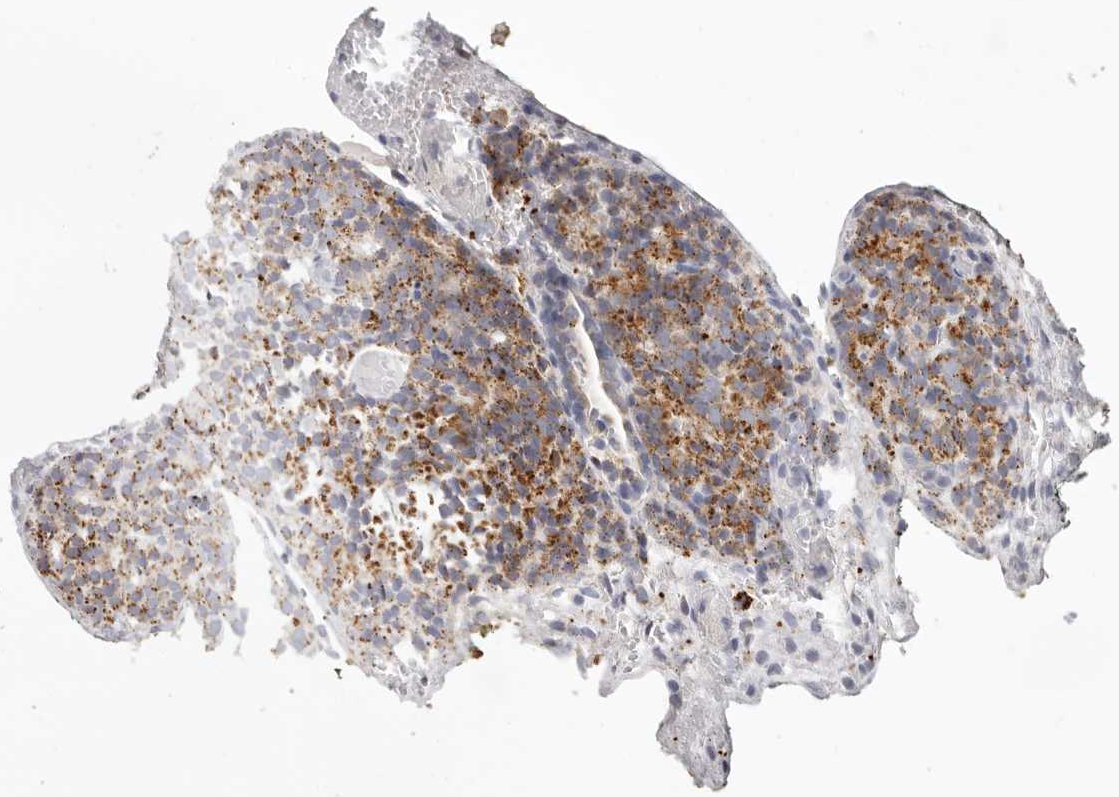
{"staining": {"intensity": "moderate", "quantity": "25%-75%", "location": "cytoplasmic/membranous"}, "tissue": "prostate cancer", "cell_type": "Tumor cells", "image_type": "cancer", "snomed": [{"axis": "morphology", "description": "Adenocarcinoma, High grade"}, {"axis": "topography", "description": "Prostate"}], "caption": "IHC (DAB) staining of prostate cancer (adenocarcinoma (high-grade)) reveals moderate cytoplasmic/membranous protein expression in approximately 25%-75% of tumor cells.", "gene": "STKLD1", "patient": {"sex": "male", "age": 62}}